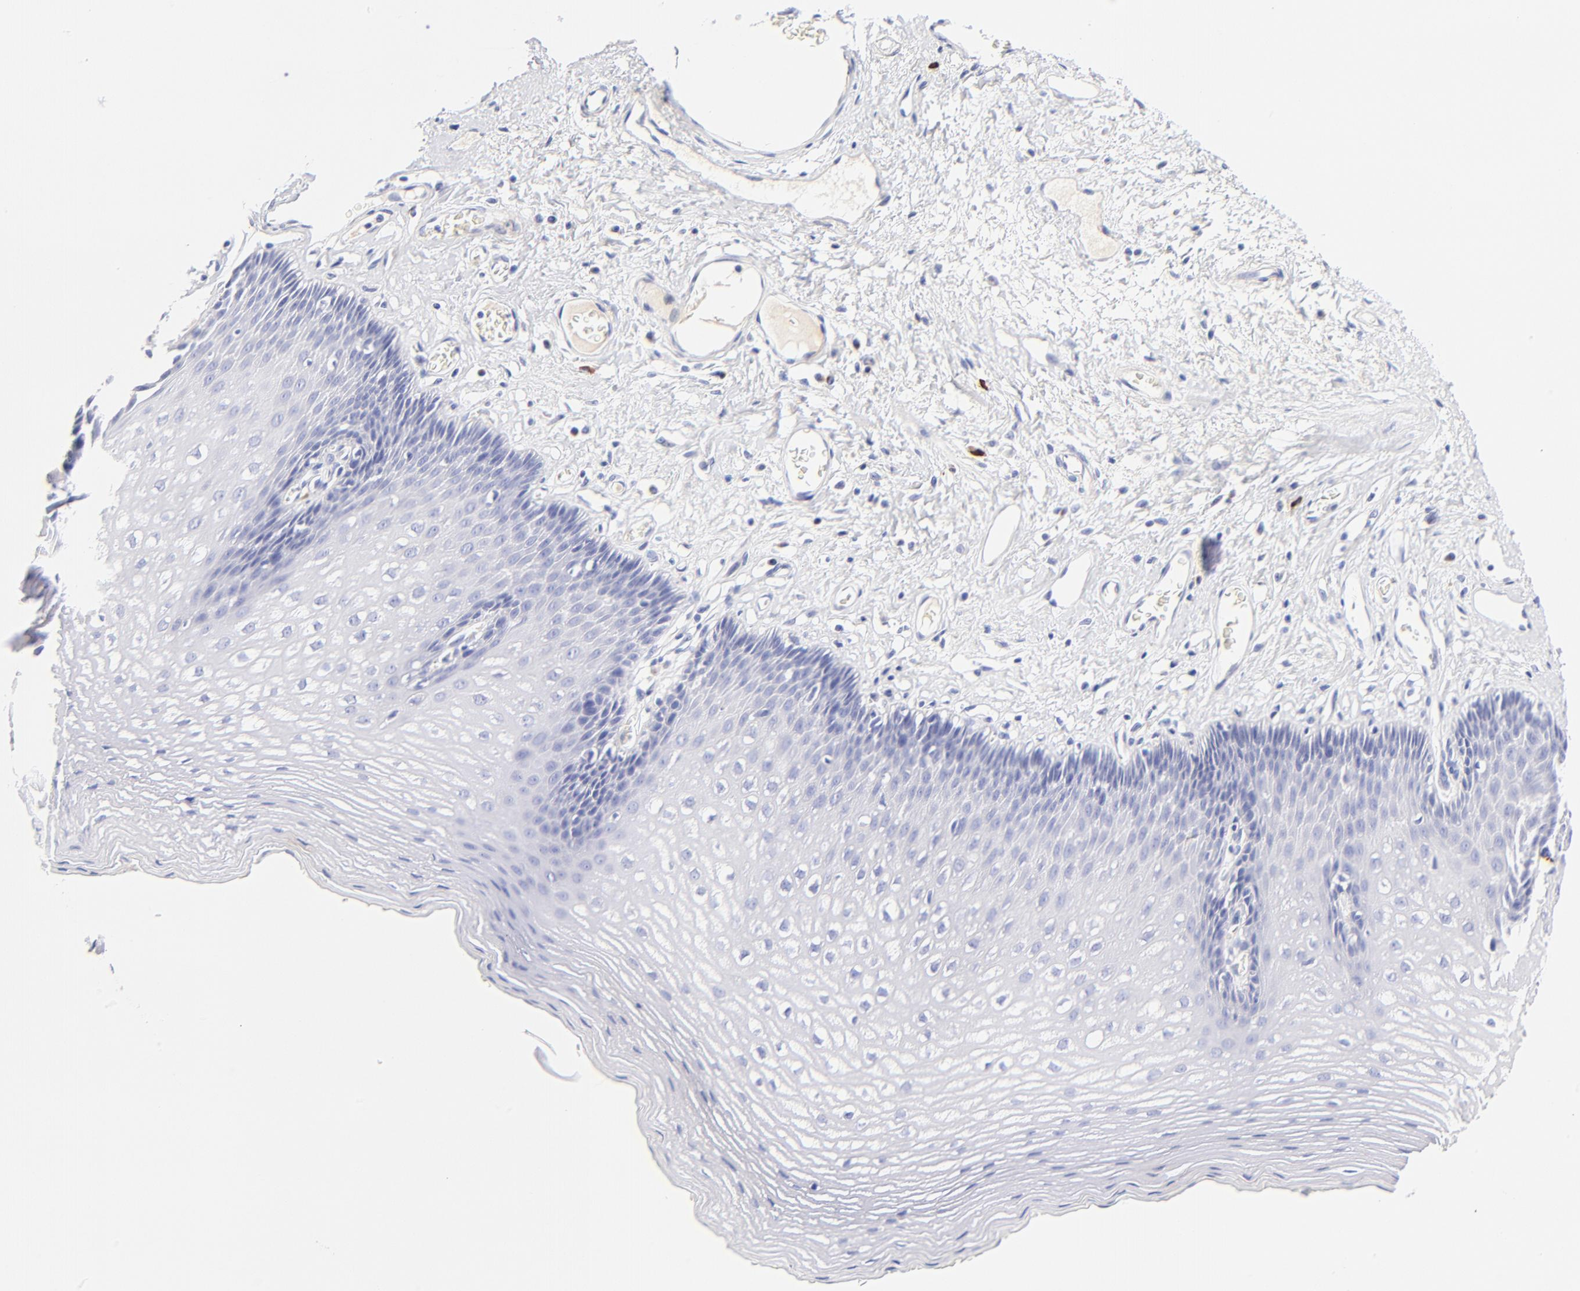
{"staining": {"intensity": "negative", "quantity": "none", "location": "none"}, "tissue": "esophagus", "cell_type": "Squamous epithelial cells", "image_type": "normal", "snomed": [{"axis": "morphology", "description": "Normal tissue, NOS"}, {"axis": "topography", "description": "Esophagus"}], "caption": "Squamous epithelial cells are negative for protein expression in benign human esophagus. The staining was performed using DAB (3,3'-diaminobenzidine) to visualize the protein expression in brown, while the nuclei were stained in blue with hematoxylin (Magnification: 20x).", "gene": "ASB9", "patient": {"sex": "female", "age": 70}}